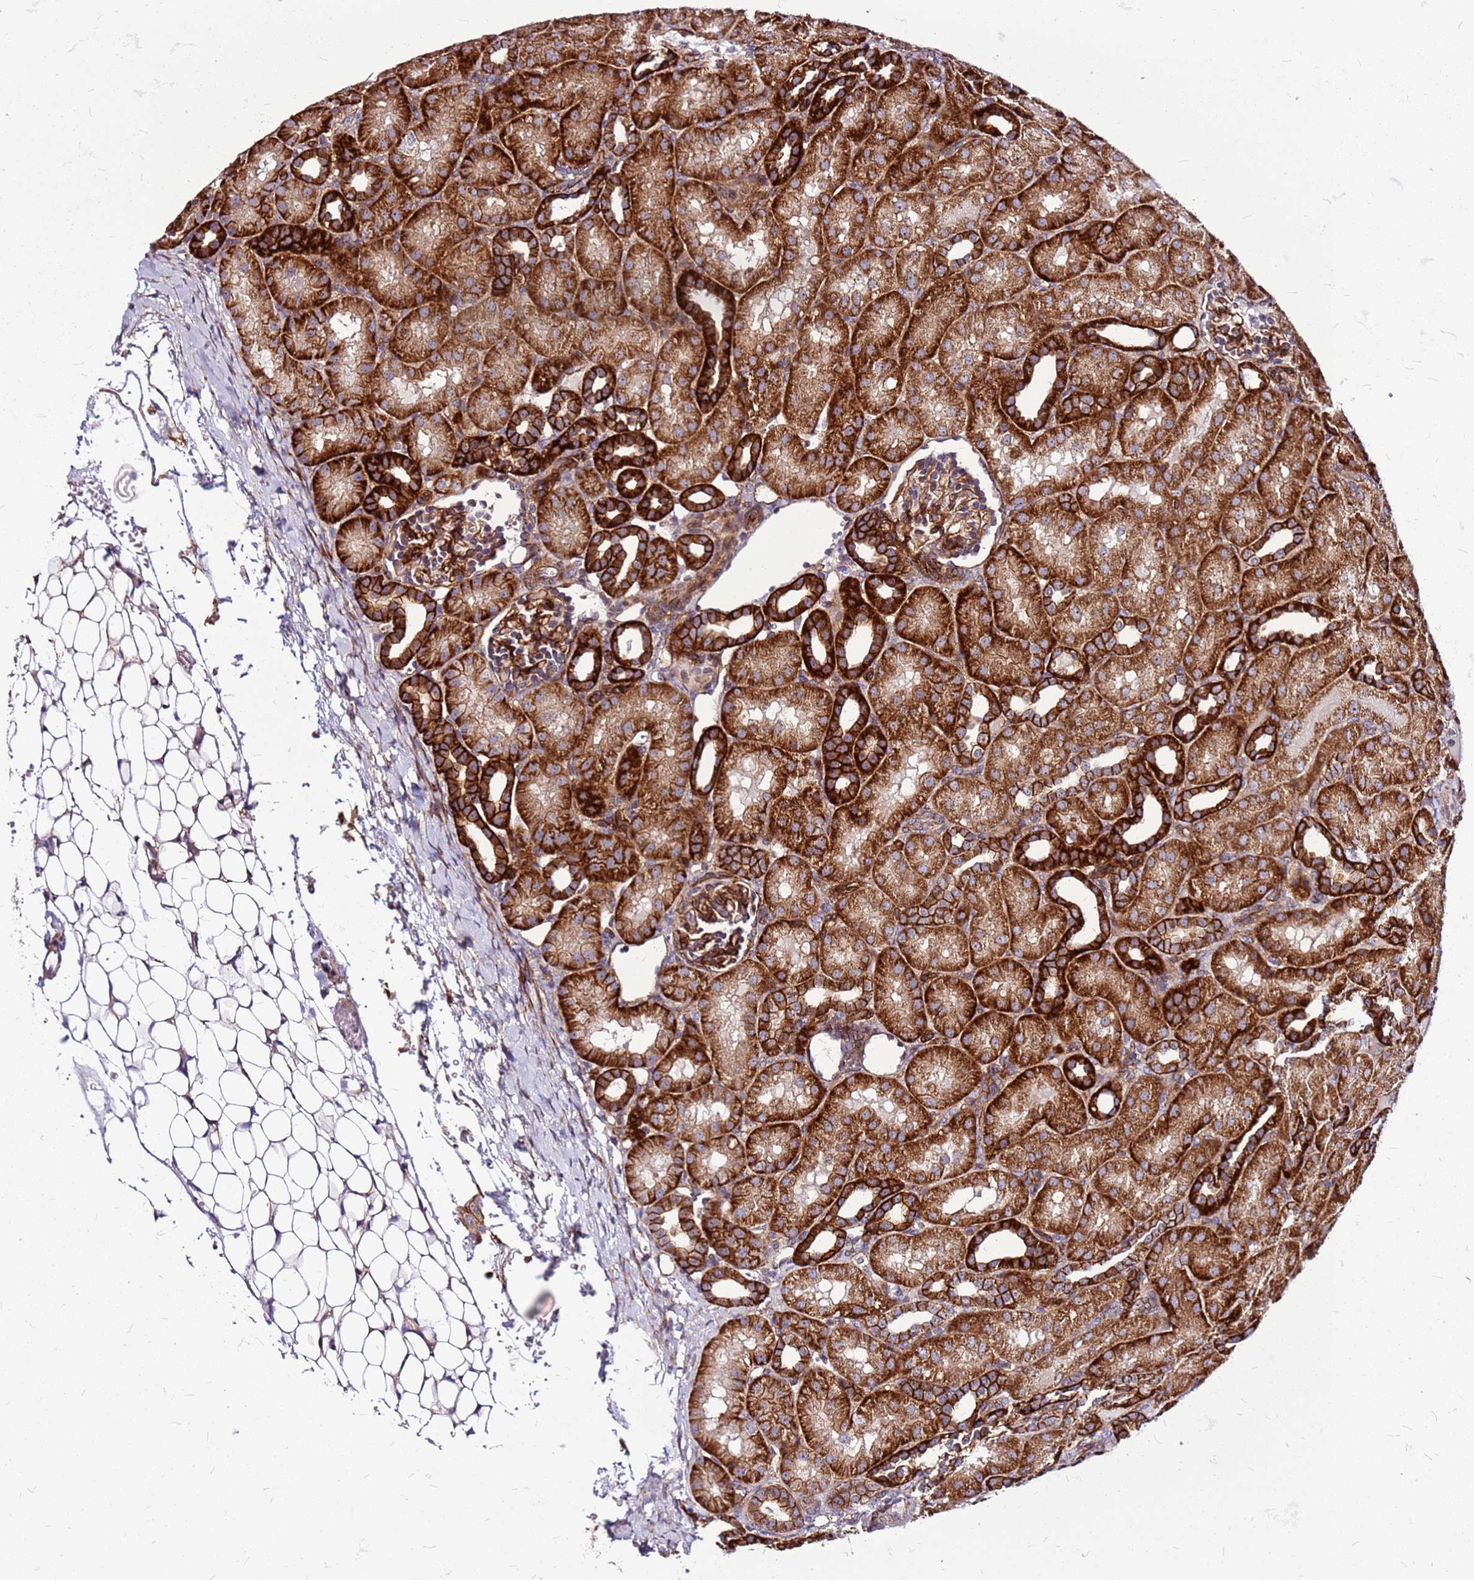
{"staining": {"intensity": "strong", "quantity": "25%-75%", "location": "cytoplasmic/membranous"}, "tissue": "kidney", "cell_type": "Cells in glomeruli", "image_type": "normal", "snomed": [{"axis": "morphology", "description": "Normal tissue, NOS"}, {"axis": "topography", "description": "Kidney"}], "caption": "High-power microscopy captured an immunohistochemistry histopathology image of benign kidney, revealing strong cytoplasmic/membranous positivity in approximately 25%-75% of cells in glomeruli.", "gene": "TOPAZ1", "patient": {"sex": "male", "age": 1}}